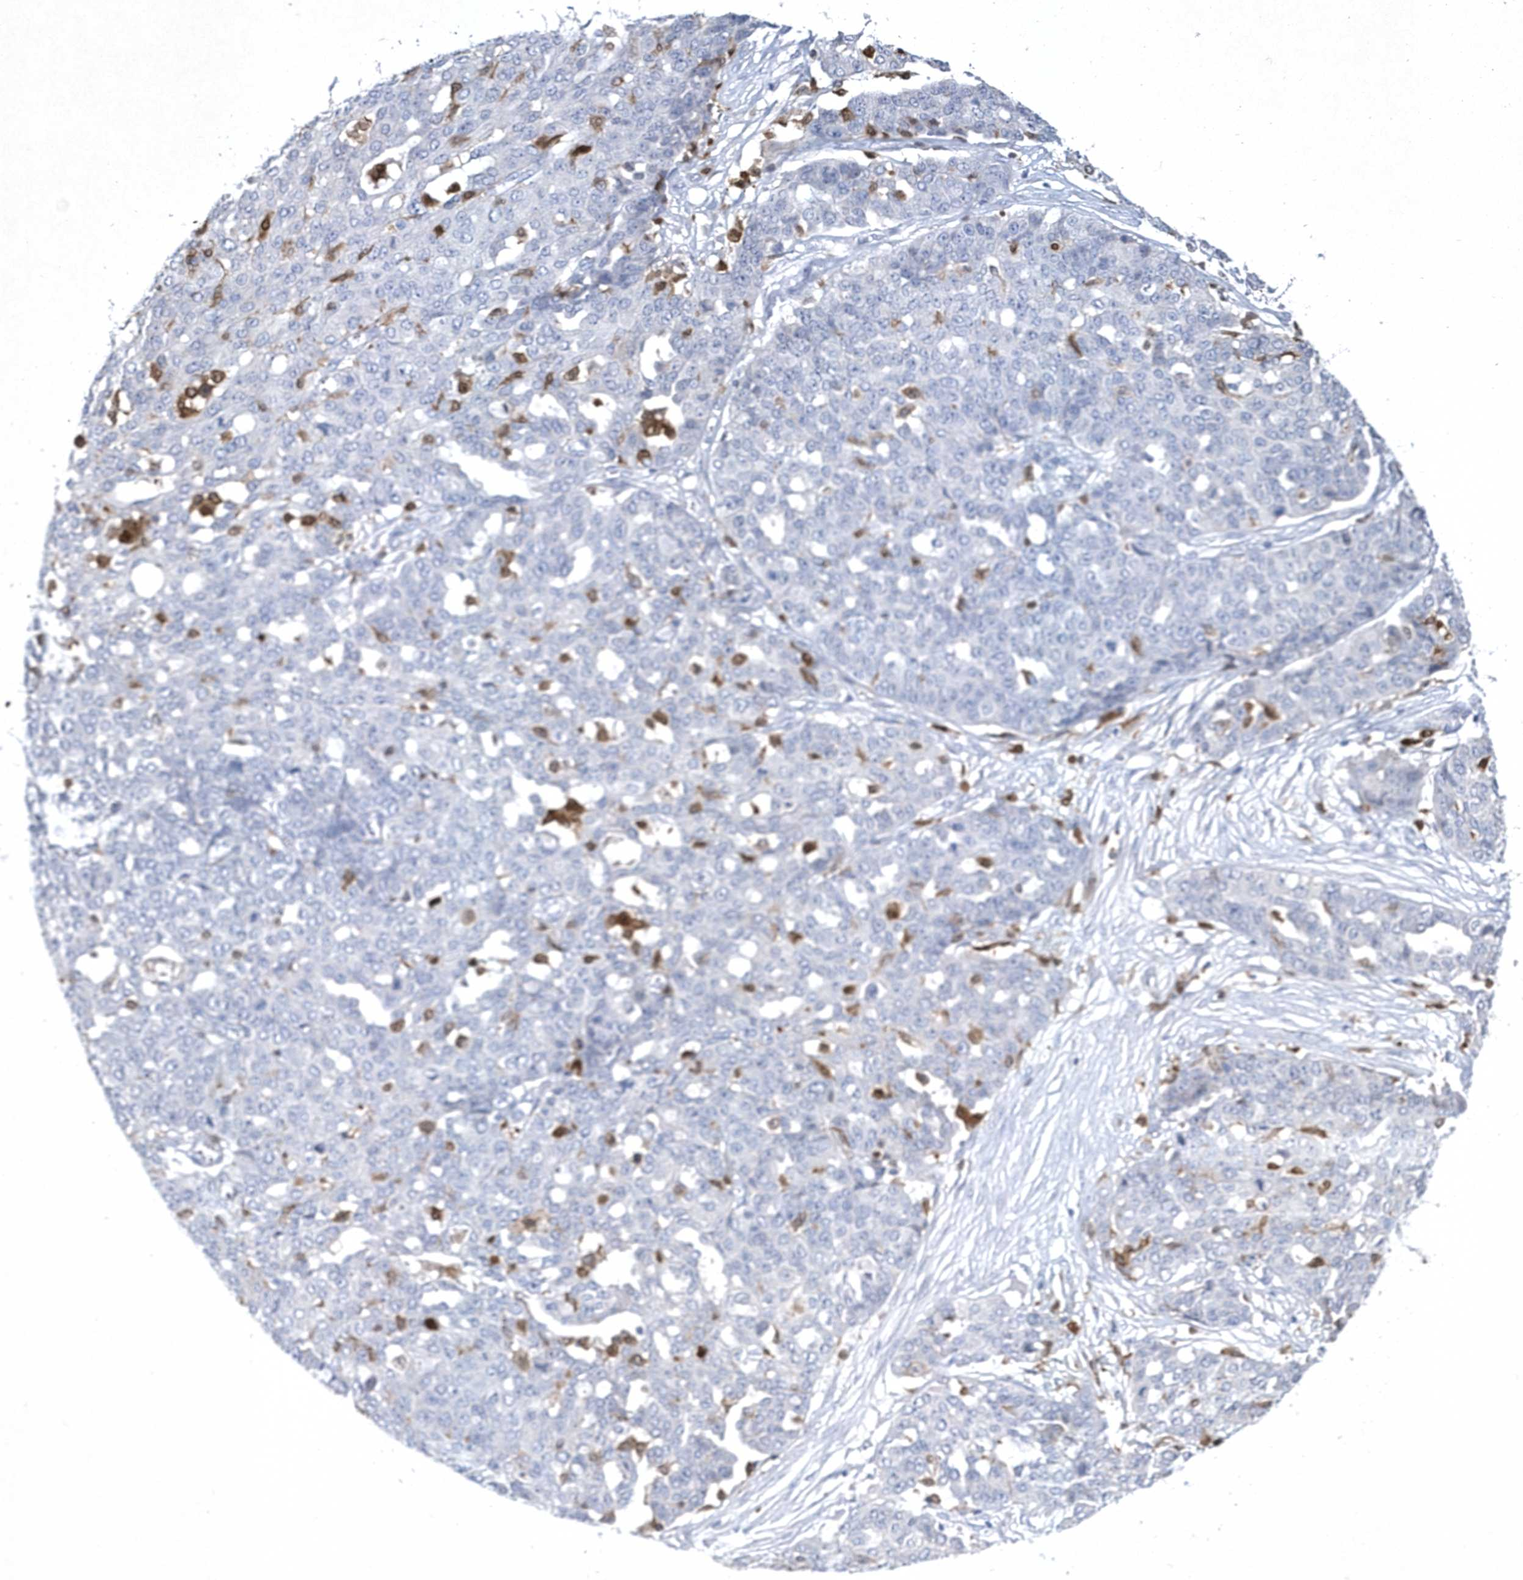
{"staining": {"intensity": "negative", "quantity": "none", "location": "none"}, "tissue": "ovarian cancer", "cell_type": "Tumor cells", "image_type": "cancer", "snomed": [{"axis": "morphology", "description": "Cystadenocarcinoma, serous, NOS"}, {"axis": "topography", "description": "Soft tissue"}, {"axis": "topography", "description": "Ovary"}], "caption": "Immunohistochemical staining of human serous cystadenocarcinoma (ovarian) exhibits no significant staining in tumor cells.", "gene": "BHLHA15", "patient": {"sex": "female", "age": 57}}